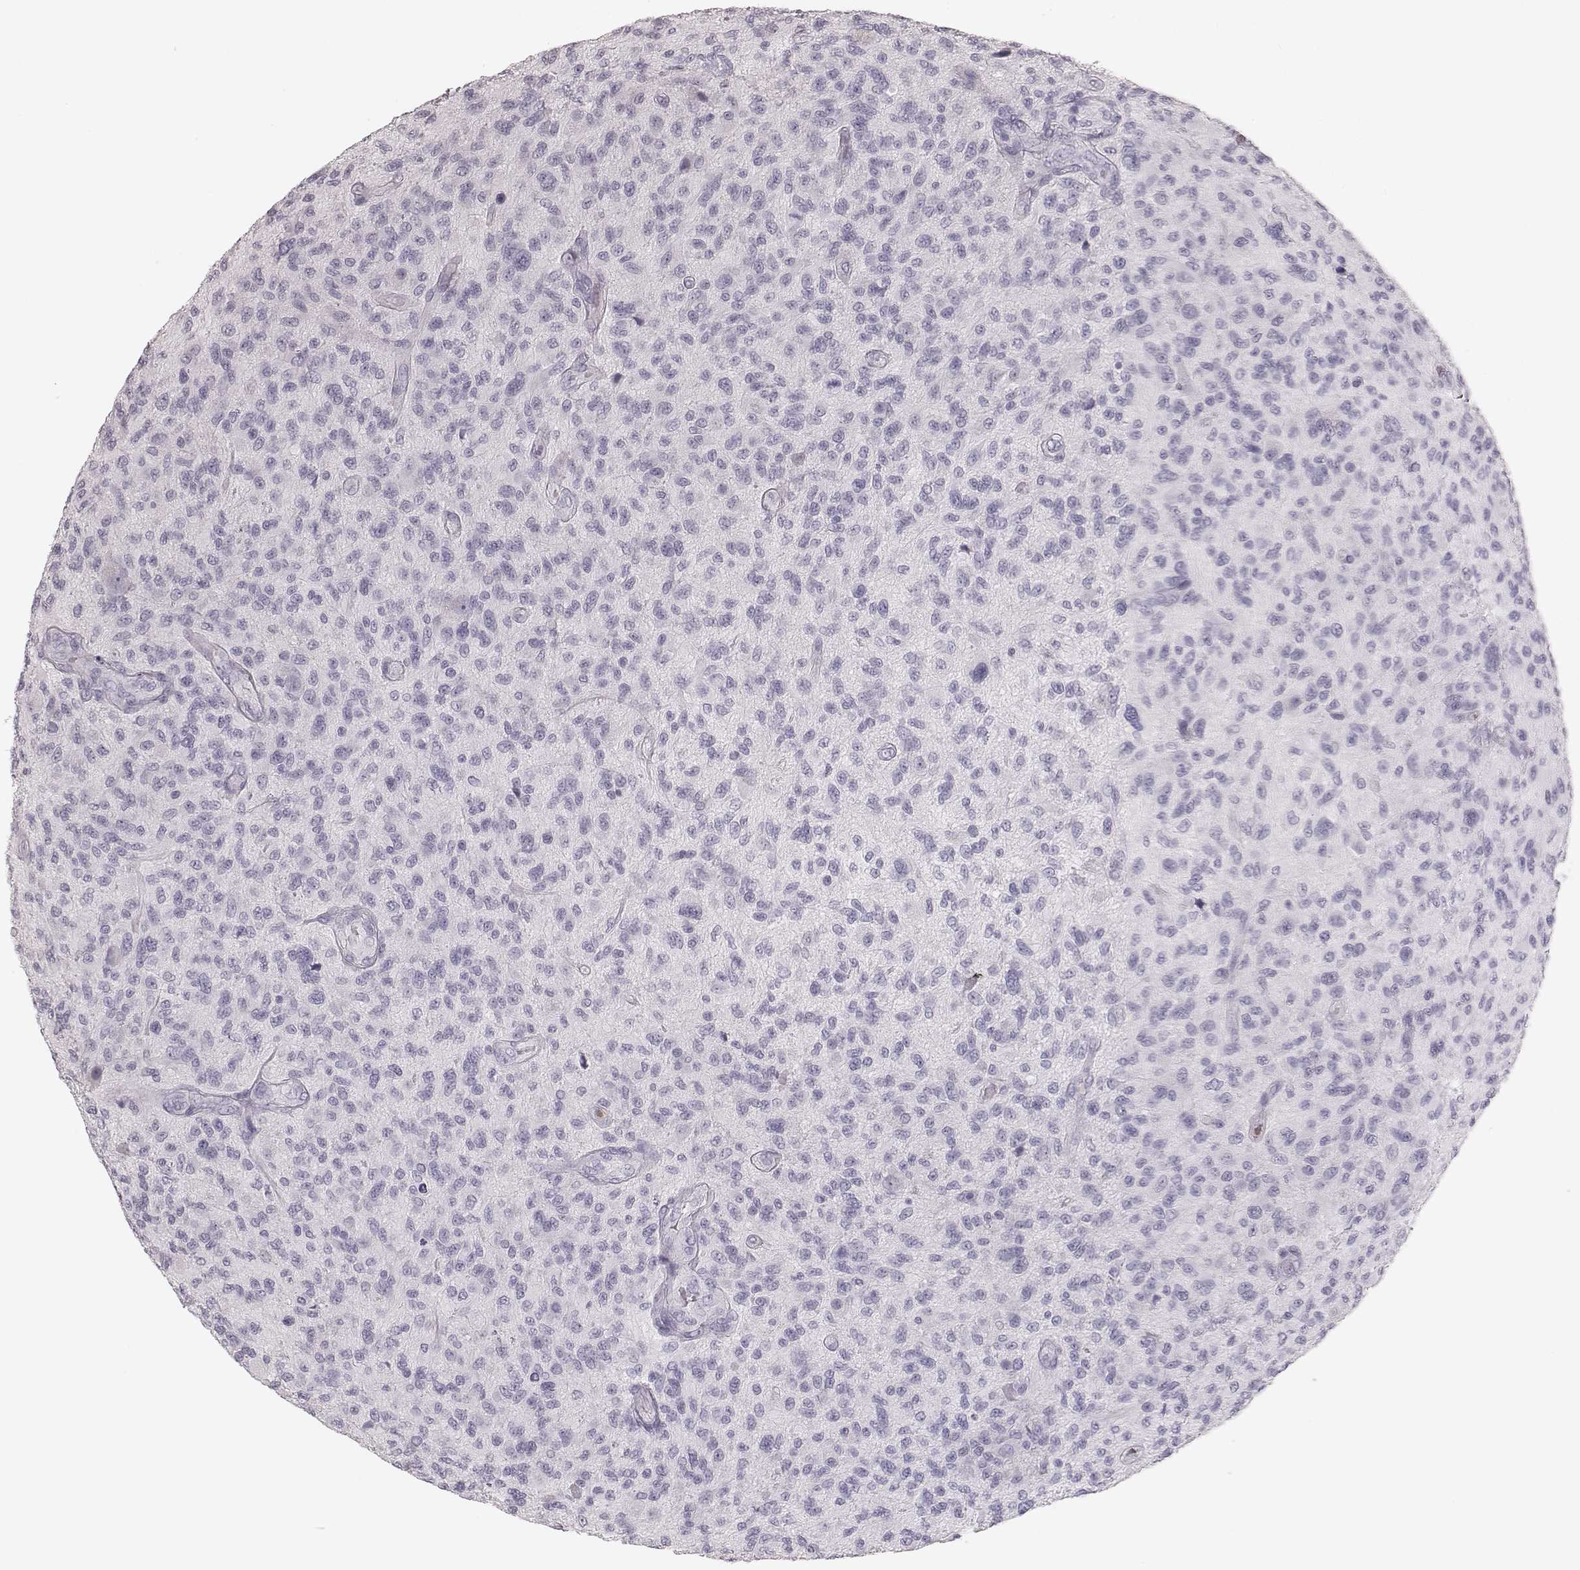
{"staining": {"intensity": "negative", "quantity": "none", "location": "none"}, "tissue": "glioma", "cell_type": "Tumor cells", "image_type": "cancer", "snomed": [{"axis": "morphology", "description": "Glioma, malignant, High grade"}, {"axis": "topography", "description": "Brain"}], "caption": "Immunohistochemical staining of glioma reveals no significant expression in tumor cells.", "gene": "ELANE", "patient": {"sex": "male", "age": 47}}